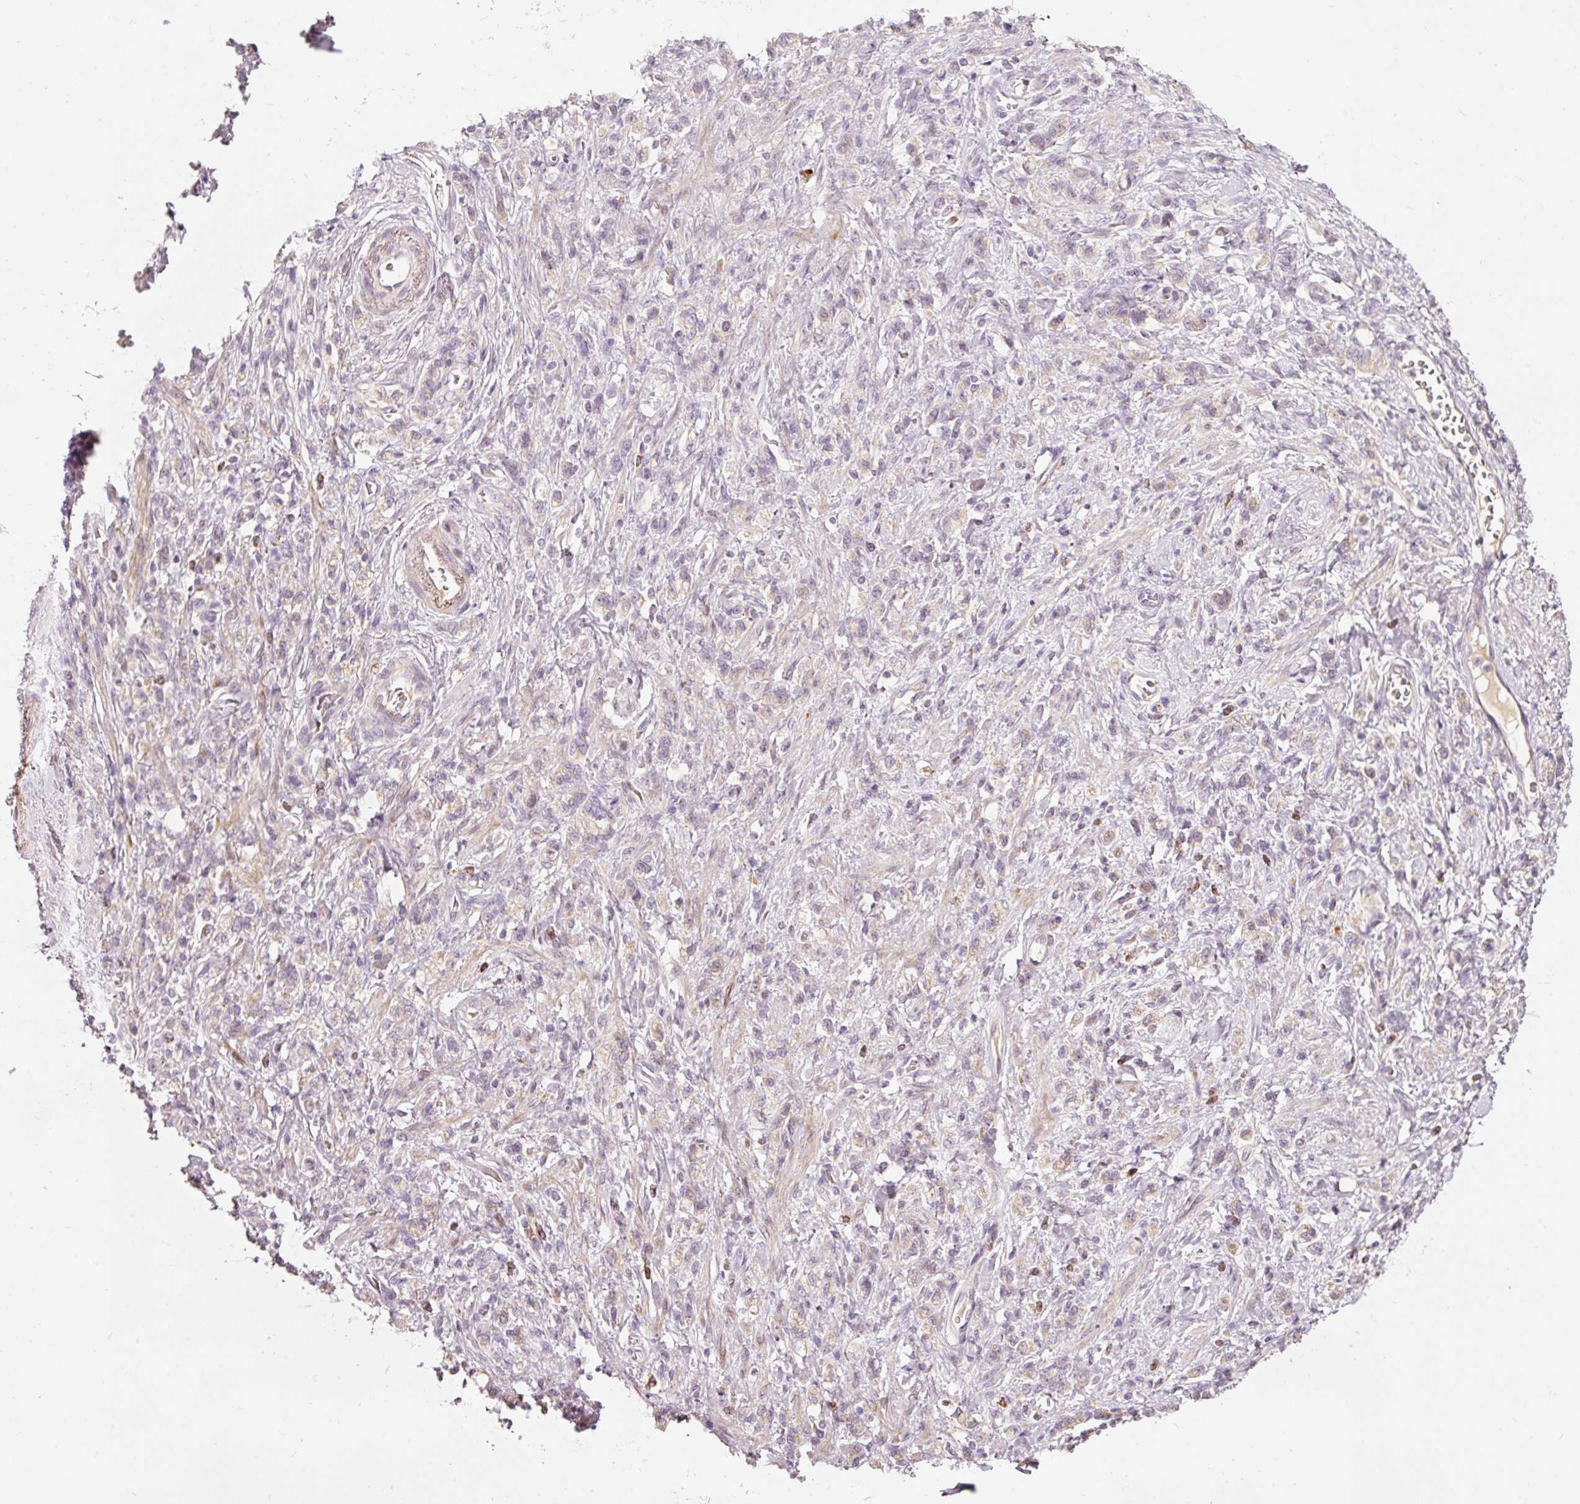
{"staining": {"intensity": "negative", "quantity": "none", "location": "none"}, "tissue": "stomach cancer", "cell_type": "Tumor cells", "image_type": "cancer", "snomed": [{"axis": "morphology", "description": "Adenocarcinoma, NOS"}, {"axis": "topography", "description": "Stomach"}], "caption": "Immunohistochemistry of human stomach adenocarcinoma displays no expression in tumor cells.", "gene": "KLHL21", "patient": {"sex": "male", "age": 77}}